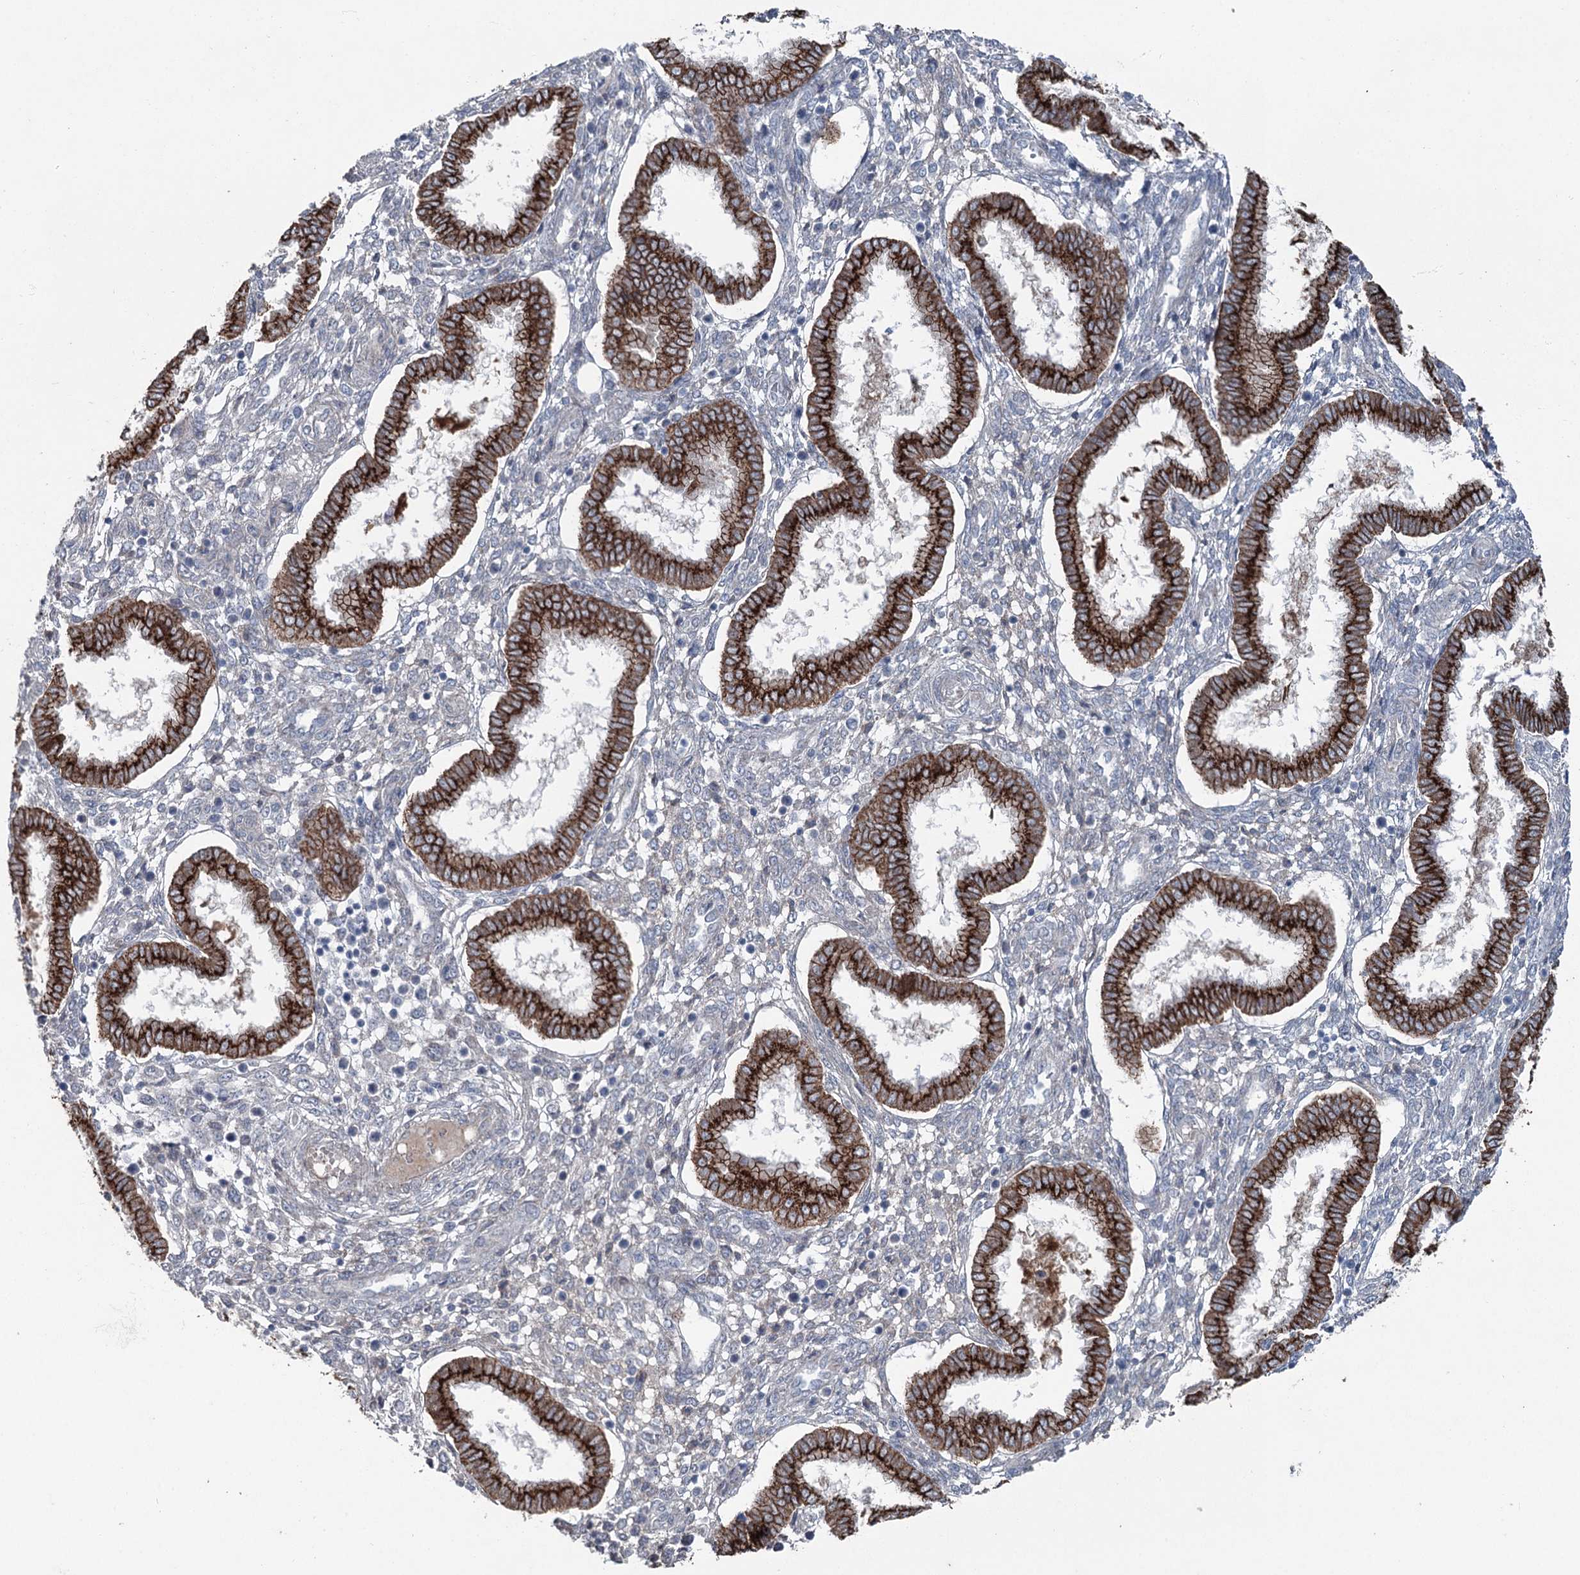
{"staining": {"intensity": "negative", "quantity": "none", "location": "none"}, "tissue": "endometrium", "cell_type": "Cells in endometrial stroma", "image_type": "normal", "snomed": [{"axis": "morphology", "description": "Normal tissue, NOS"}, {"axis": "topography", "description": "Endometrium"}], "caption": "Photomicrograph shows no protein positivity in cells in endometrial stroma of benign endometrium.", "gene": "FAM120B", "patient": {"sex": "female", "age": 24}}